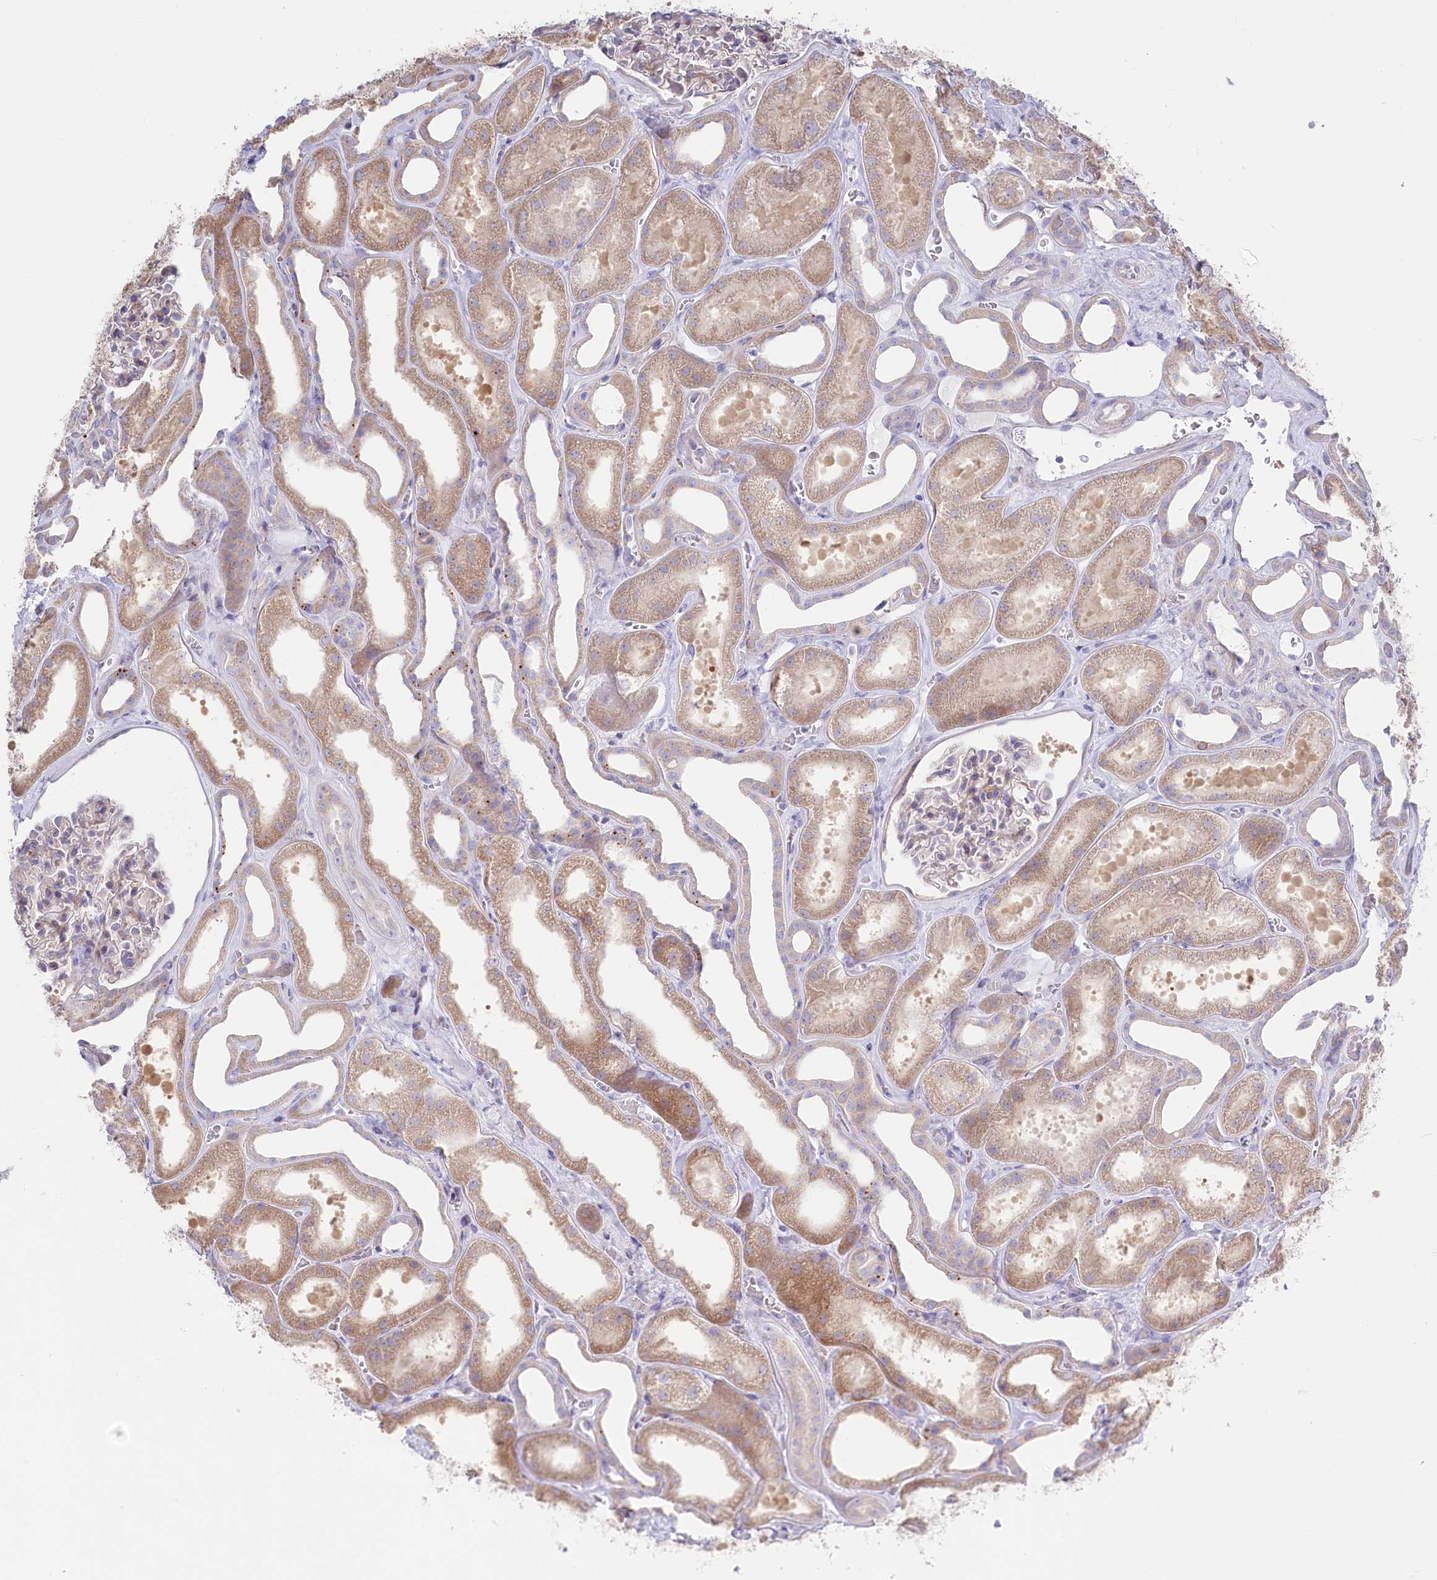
{"staining": {"intensity": "negative", "quantity": "none", "location": "none"}, "tissue": "kidney", "cell_type": "Cells in glomeruli", "image_type": "normal", "snomed": [{"axis": "morphology", "description": "Normal tissue, NOS"}, {"axis": "morphology", "description": "Adenocarcinoma, NOS"}, {"axis": "topography", "description": "Kidney"}], "caption": "Immunohistochemistry (IHC) photomicrograph of benign kidney stained for a protein (brown), which displays no positivity in cells in glomeruli.", "gene": "POGLUT1", "patient": {"sex": "female", "age": 68}}